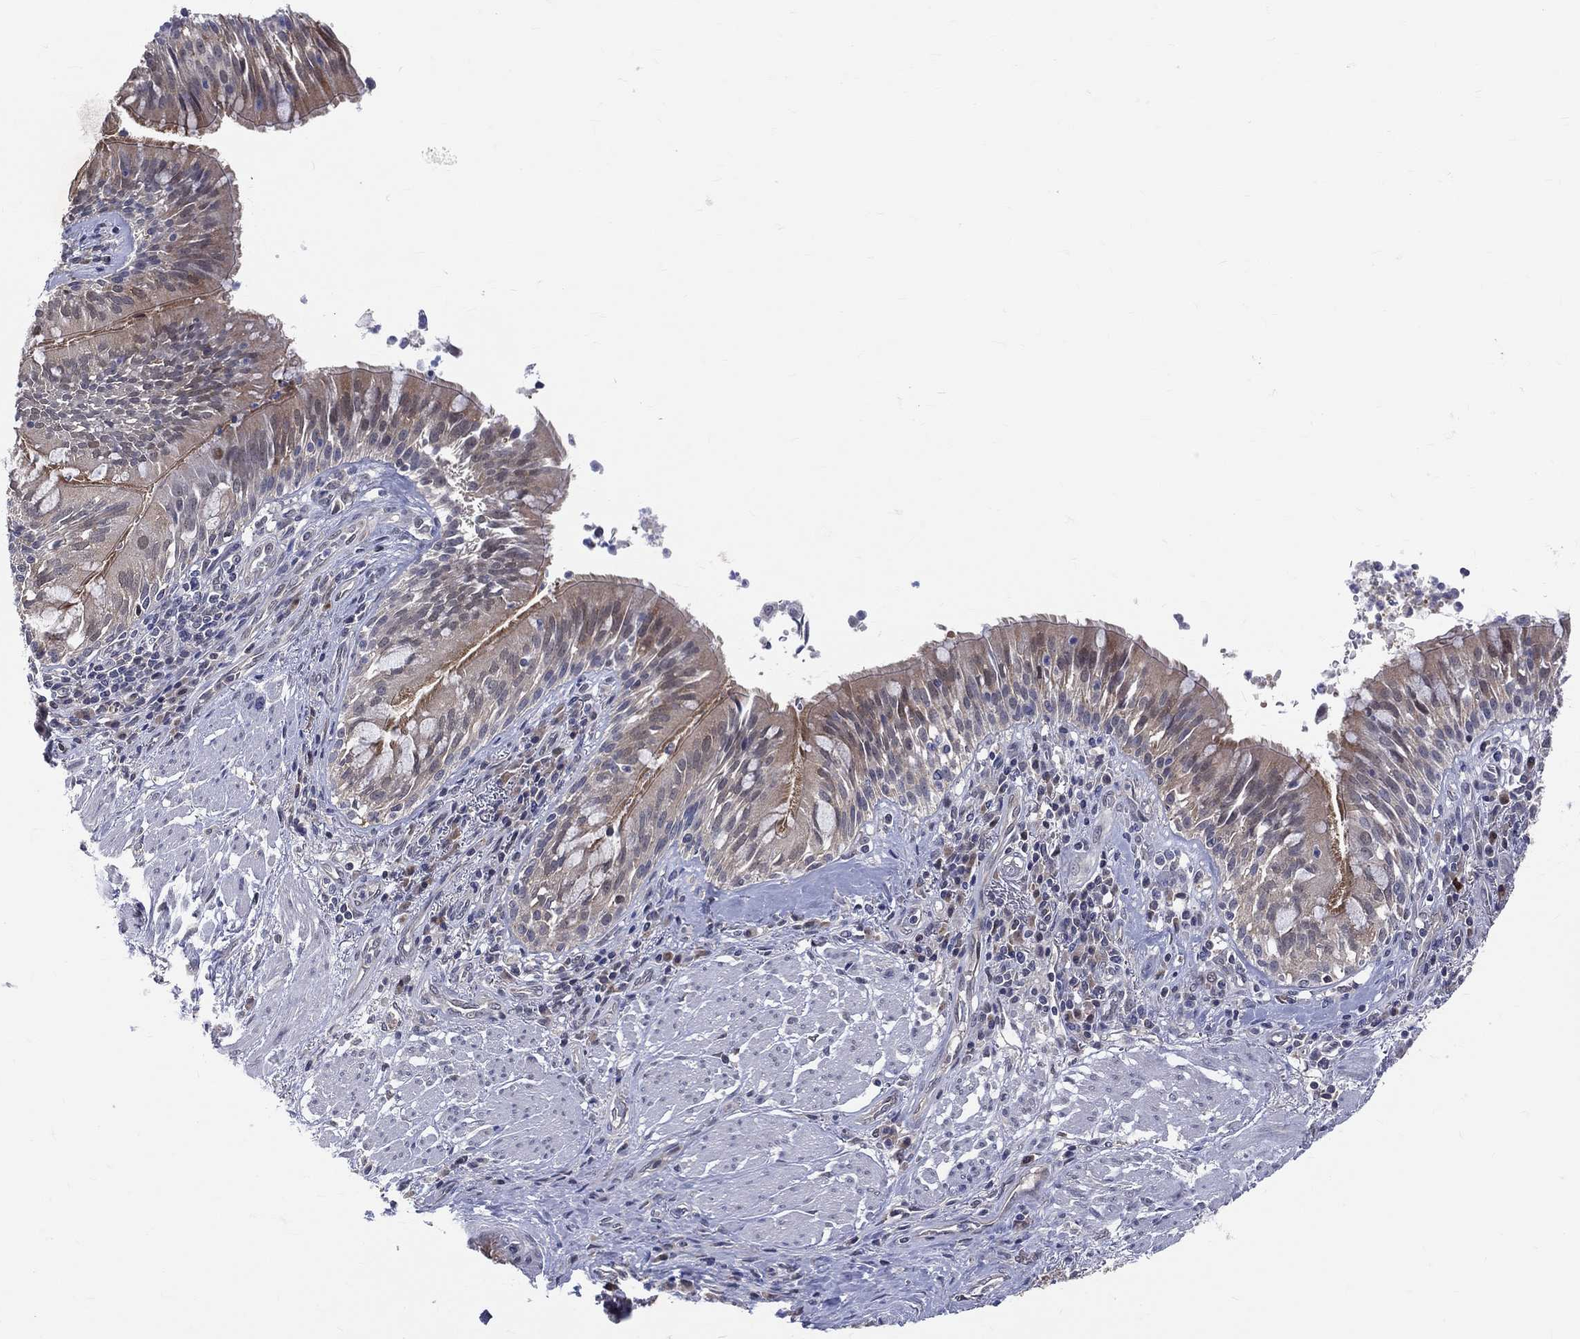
{"staining": {"intensity": "moderate", "quantity": "<25%", "location": "cytoplasmic/membranous"}, "tissue": "bronchus", "cell_type": "Respiratory epithelial cells", "image_type": "normal", "snomed": [{"axis": "morphology", "description": "Normal tissue, NOS"}, {"axis": "morphology", "description": "Squamous cell carcinoma, NOS"}, {"axis": "topography", "description": "Bronchus"}, {"axis": "topography", "description": "Lung"}], "caption": "This histopathology image reveals immunohistochemistry (IHC) staining of benign human bronchus, with low moderate cytoplasmic/membranous staining in approximately <25% of respiratory epithelial cells.", "gene": "DLG4", "patient": {"sex": "male", "age": 64}}